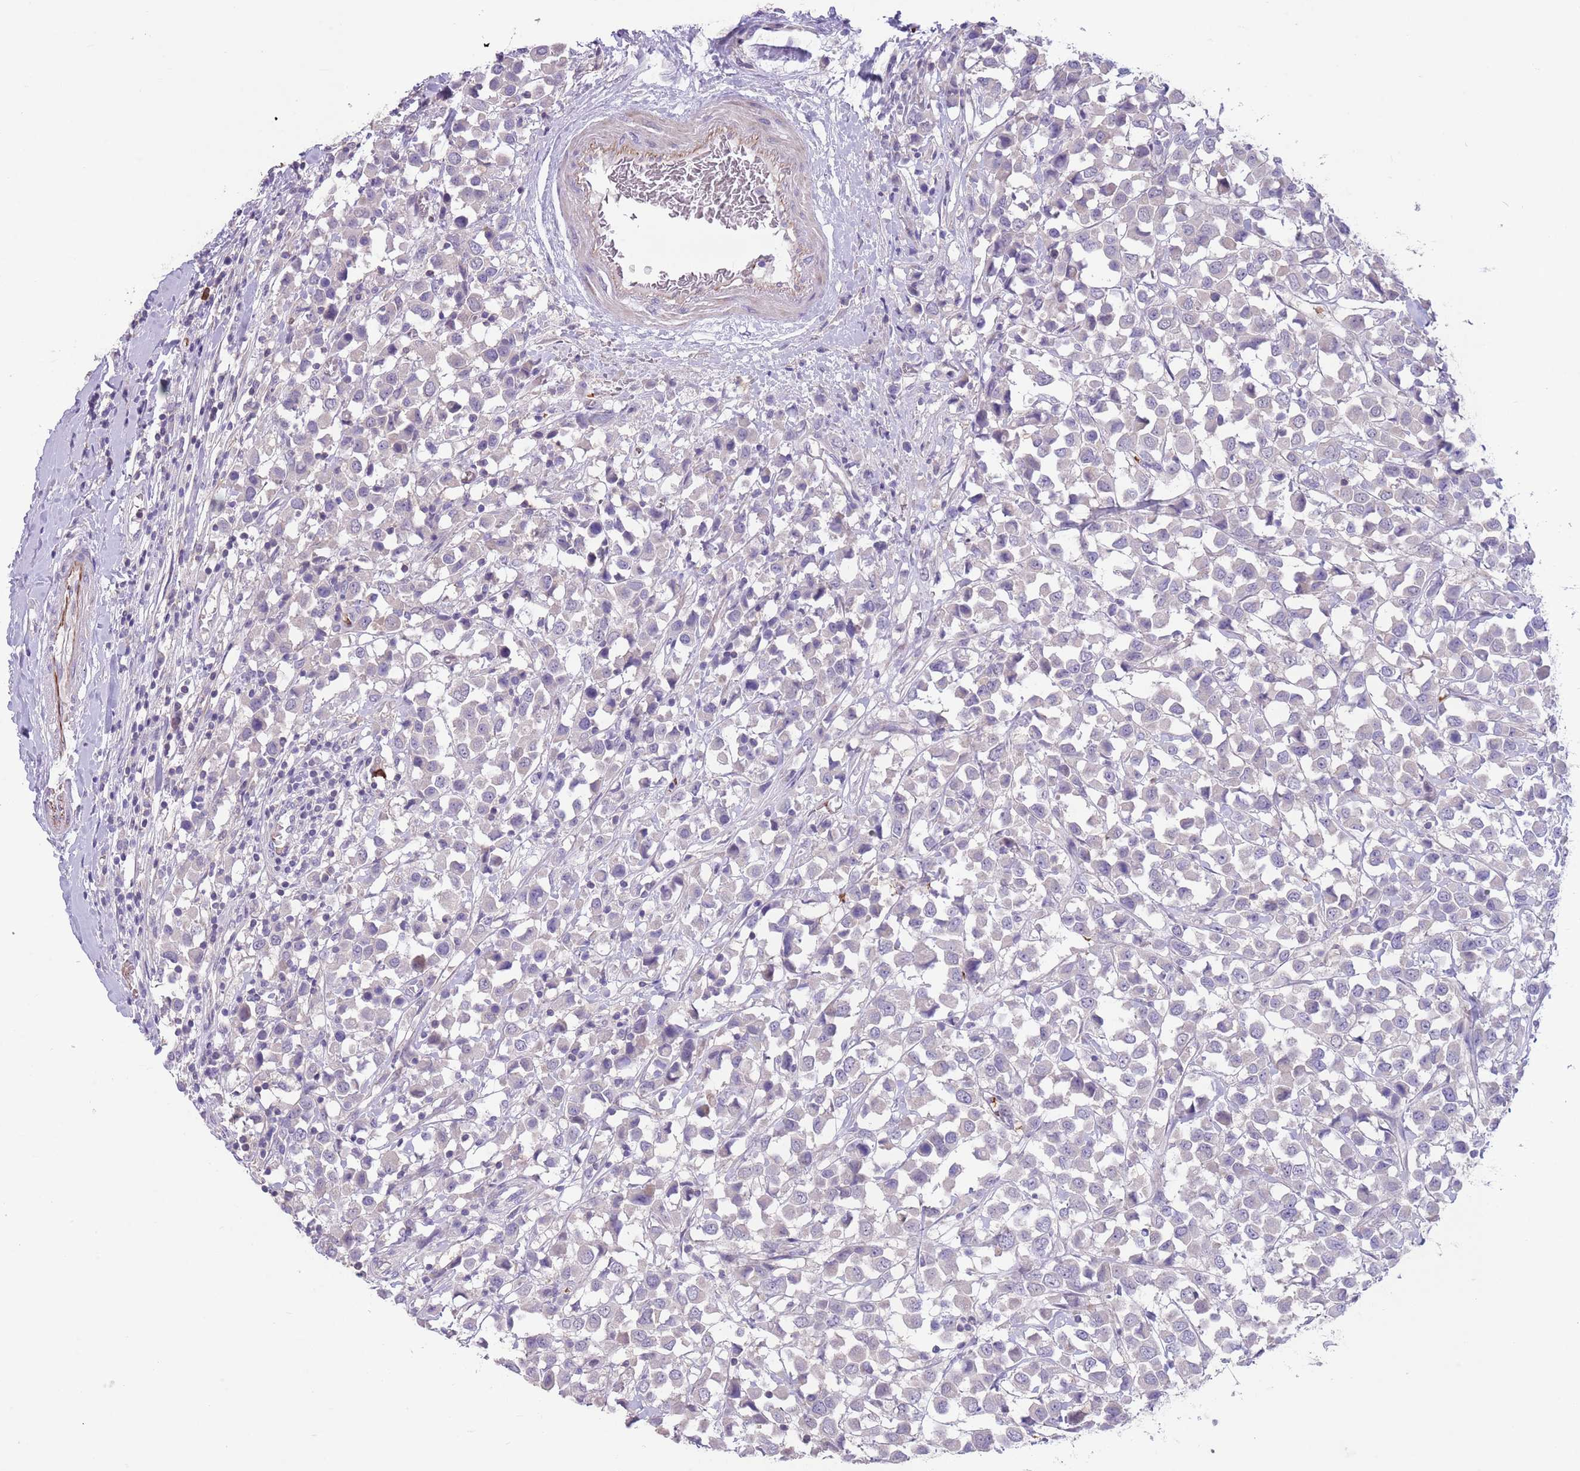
{"staining": {"intensity": "negative", "quantity": "none", "location": "none"}, "tissue": "breast cancer", "cell_type": "Tumor cells", "image_type": "cancer", "snomed": [{"axis": "morphology", "description": "Duct carcinoma"}, {"axis": "topography", "description": "Breast"}], "caption": "A micrograph of human breast invasive ductal carcinoma is negative for staining in tumor cells.", "gene": "ZNF14", "patient": {"sex": "female", "age": 61}}